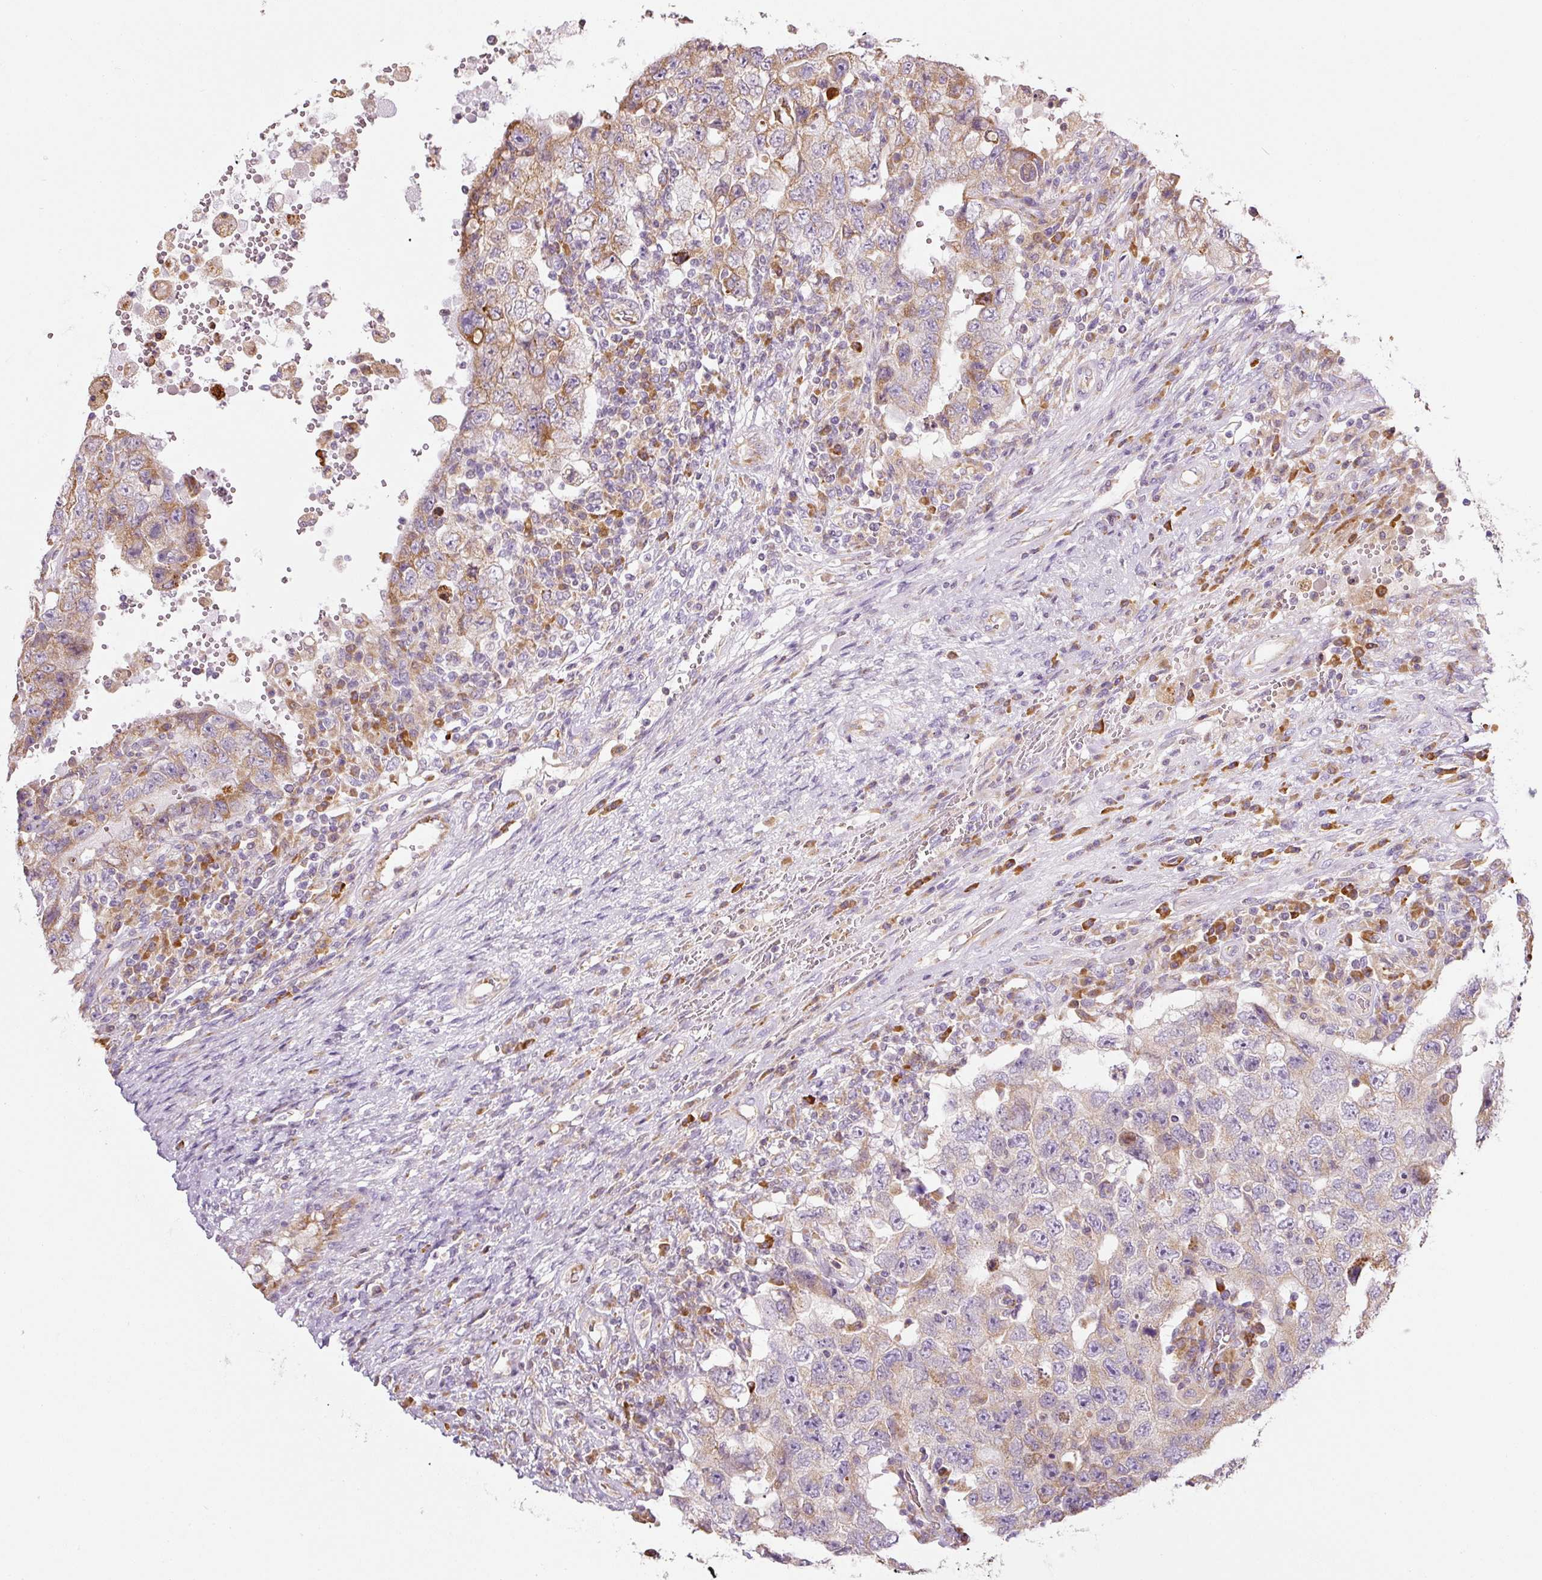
{"staining": {"intensity": "weak", "quantity": ">75%", "location": "cytoplasmic/membranous"}, "tissue": "testis cancer", "cell_type": "Tumor cells", "image_type": "cancer", "snomed": [{"axis": "morphology", "description": "Carcinoma, Embryonal, NOS"}, {"axis": "topography", "description": "Testis"}], "caption": "Protein expression analysis of testis cancer (embryonal carcinoma) exhibits weak cytoplasmic/membranous expression in about >75% of tumor cells.", "gene": "MORN4", "patient": {"sex": "male", "age": 26}}